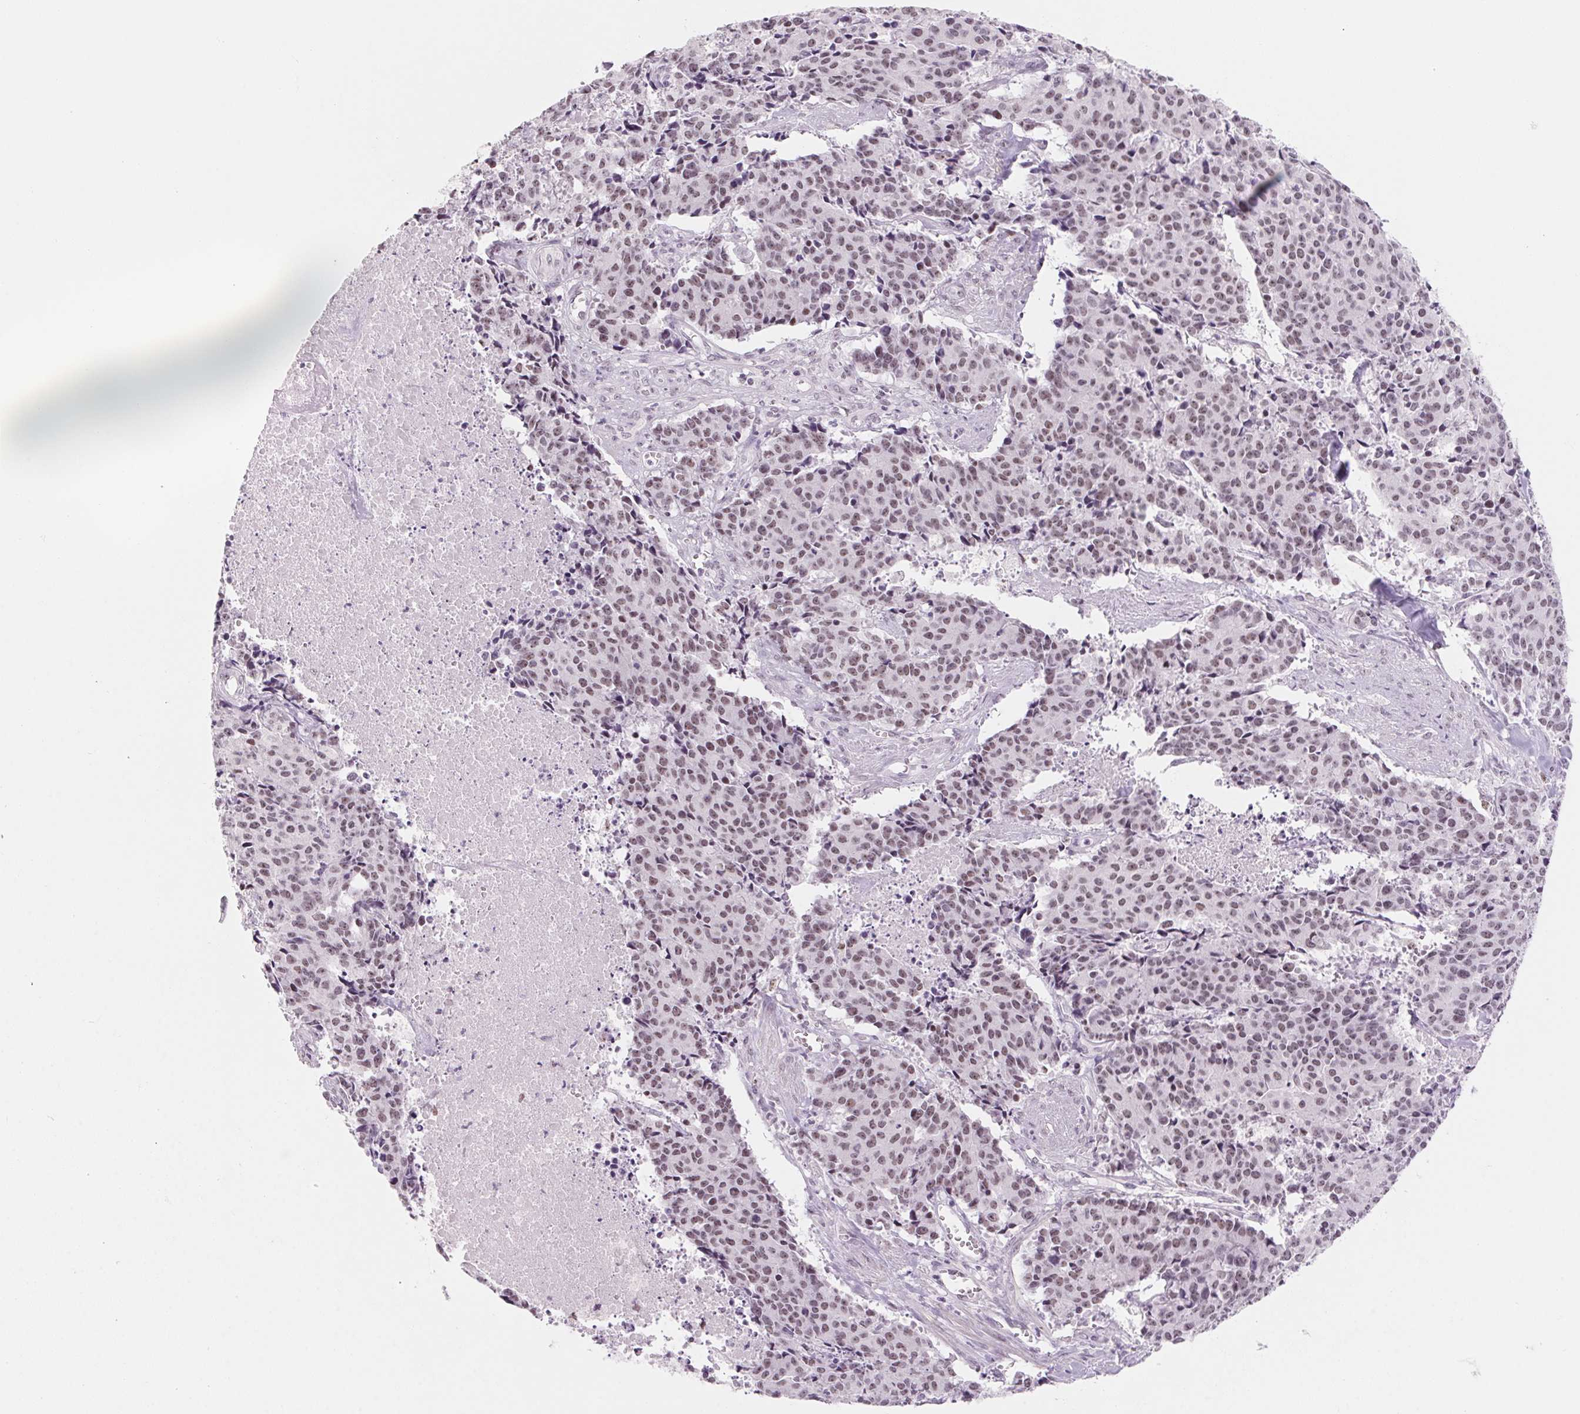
{"staining": {"intensity": "weak", "quantity": "25%-75%", "location": "nuclear"}, "tissue": "cervical cancer", "cell_type": "Tumor cells", "image_type": "cancer", "snomed": [{"axis": "morphology", "description": "Squamous cell carcinoma, NOS"}, {"axis": "topography", "description": "Cervix"}], "caption": "A low amount of weak nuclear positivity is seen in about 25%-75% of tumor cells in cervical cancer (squamous cell carcinoma) tissue.", "gene": "ZIC4", "patient": {"sex": "female", "age": 28}}